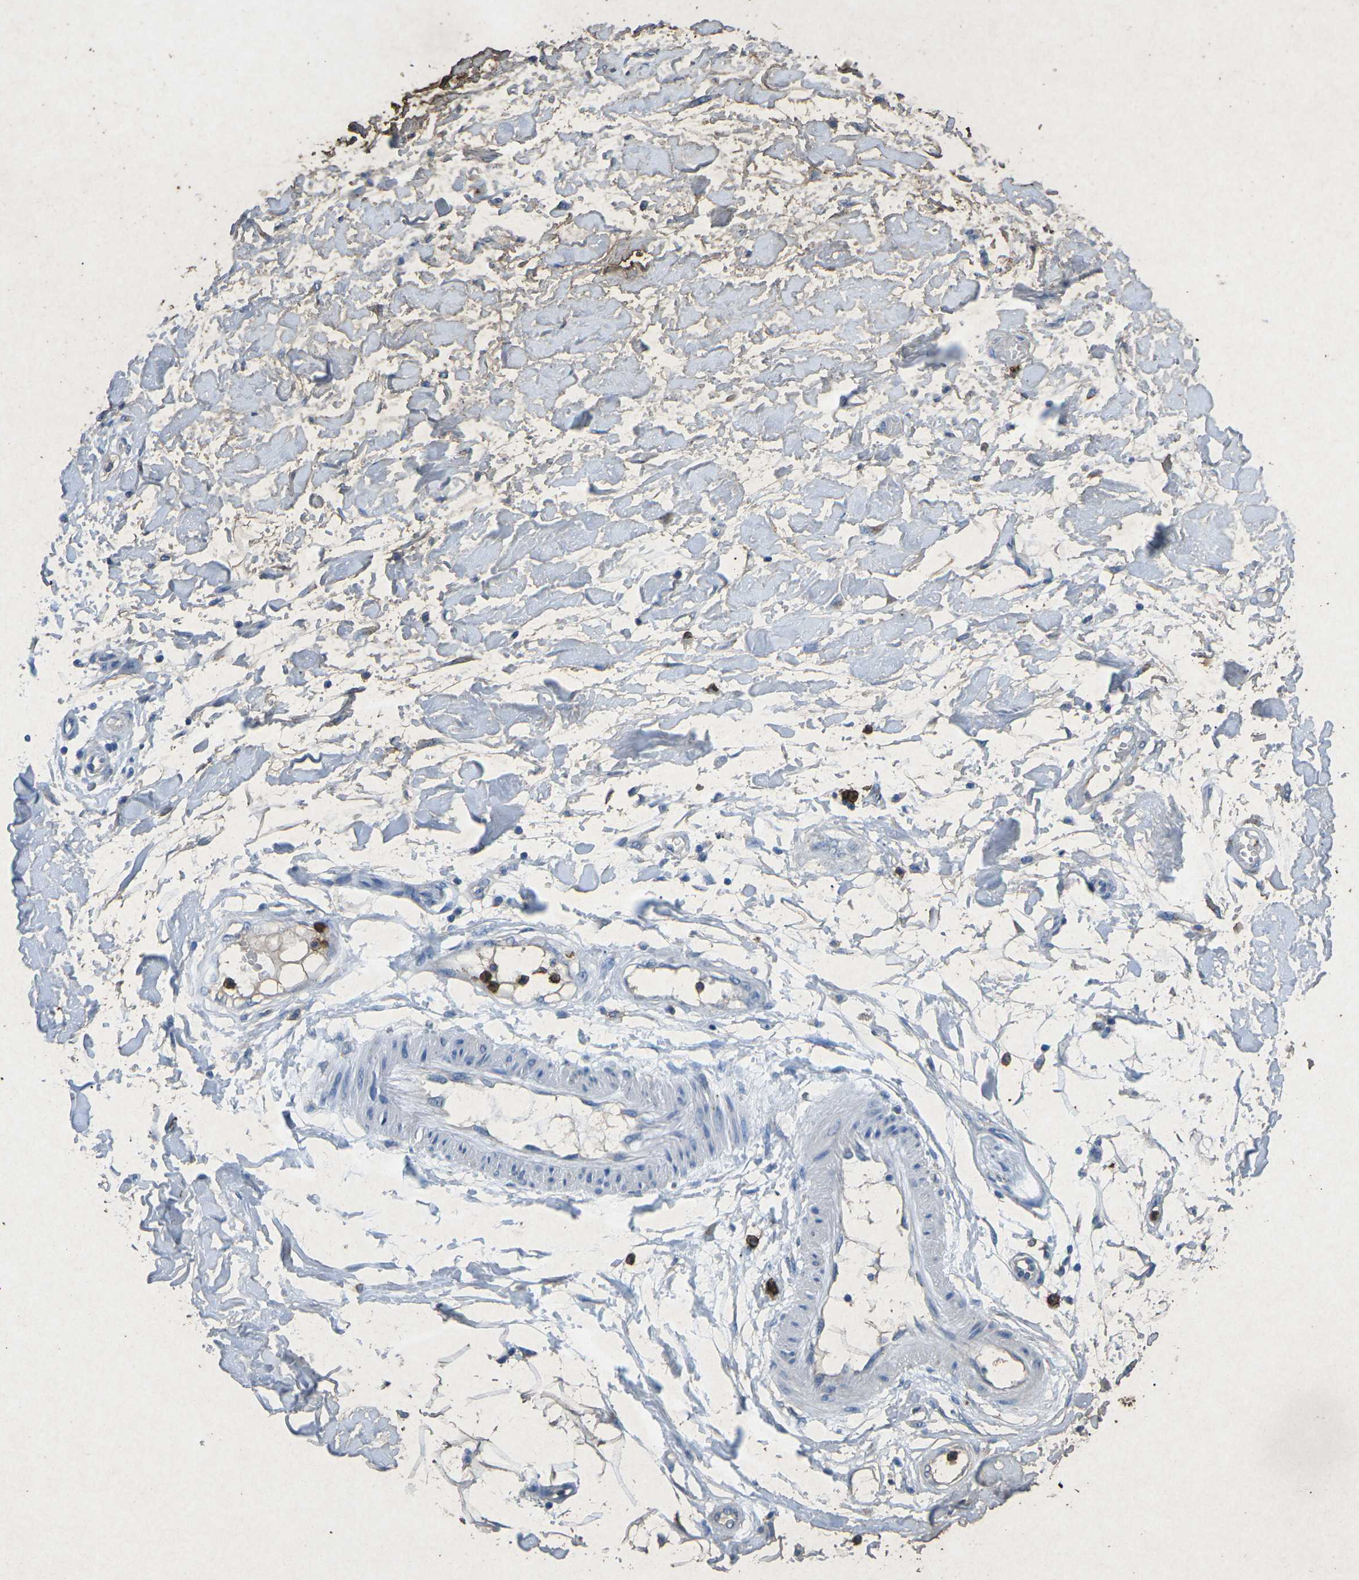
{"staining": {"intensity": "negative", "quantity": "none", "location": "none"}, "tissue": "adipose tissue", "cell_type": "Adipocytes", "image_type": "normal", "snomed": [{"axis": "morphology", "description": "Normal tissue, NOS"}, {"axis": "morphology", "description": "Squamous cell carcinoma, NOS"}, {"axis": "topography", "description": "Skin"}, {"axis": "topography", "description": "Peripheral nerve tissue"}], "caption": "Immunohistochemistry (IHC) image of unremarkable adipose tissue: human adipose tissue stained with DAB demonstrates no significant protein expression in adipocytes.", "gene": "CTAGE1", "patient": {"sex": "male", "age": 83}}